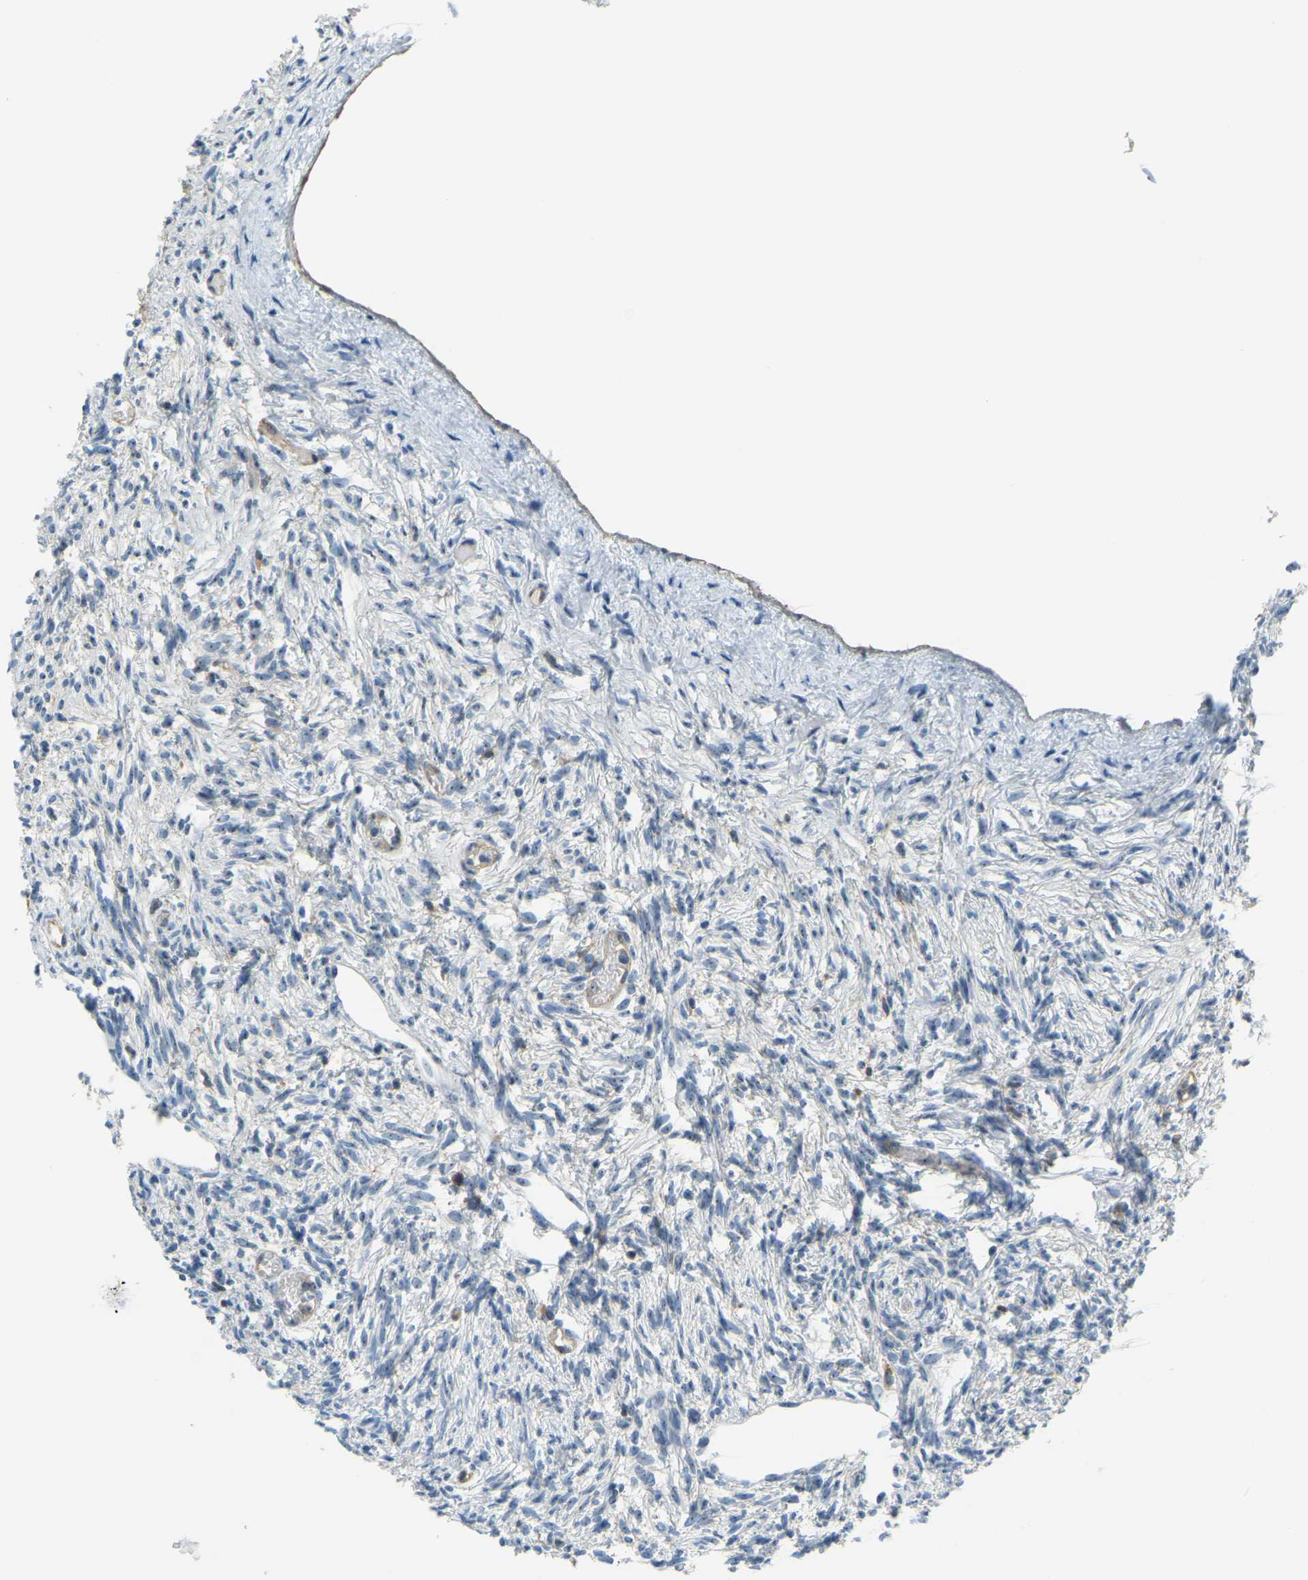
{"staining": {"intensity": "moderate", "quantity": "25%-75%", "location": "nuclear"}, "tissue": "ovary", "cell_type": "Follicle cells", "image_type": "normal", "snomed": [{"axis": "morphology", "description": "Normal tissue, NOS"}, {"axis": "topography", "description": "Ovary"}], "caption": "A histopathology image of human ovary stained for a protein displays moderate nuclear brown staining in follicle cells.", "gene": "RRP1", "patient": {"sex": "female", "age": 33}}